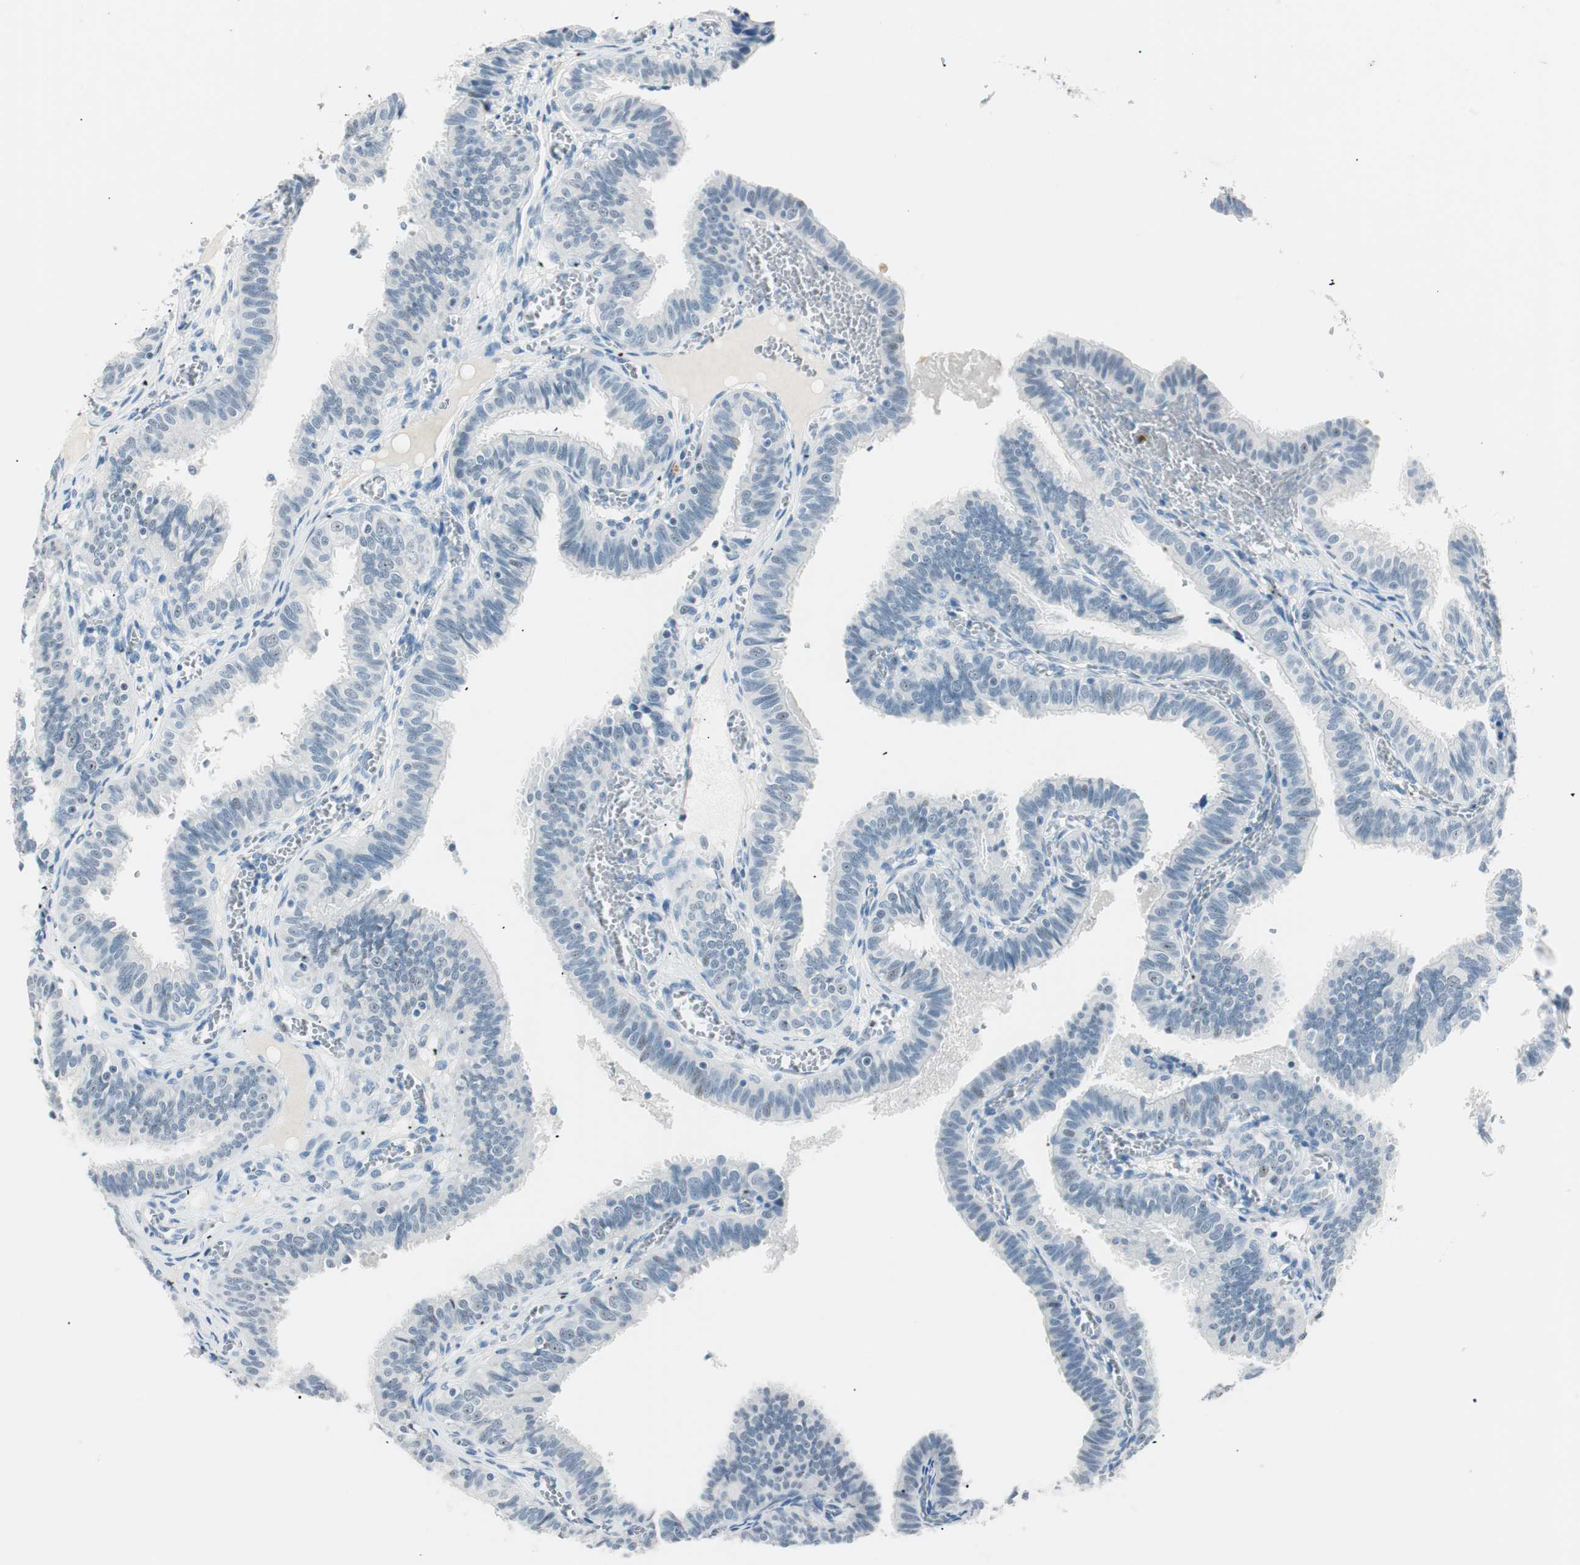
{"staining": {"intensity": "negative", "quantity": "none", "location": "none"}, "tissue": "fallopian tube", "cell_type": "Glandular cells", "image_type": "normal", "snomed": [{"axis": "morphology", "description": "Normal tissue, NOS"}, {"axis": "topography", "description": "Fallopian tube"}], "caption": "A high-resolution photomicrograph shows immunohistochemistry (IHC) staining of normal fallopian tube, which shows no significant expression in glandular cells. (DAB IHC visualized using brightfield microscopy, high magnification).", "gene": "HOXB13", "patient": {"sex": "female", "age": 46}}